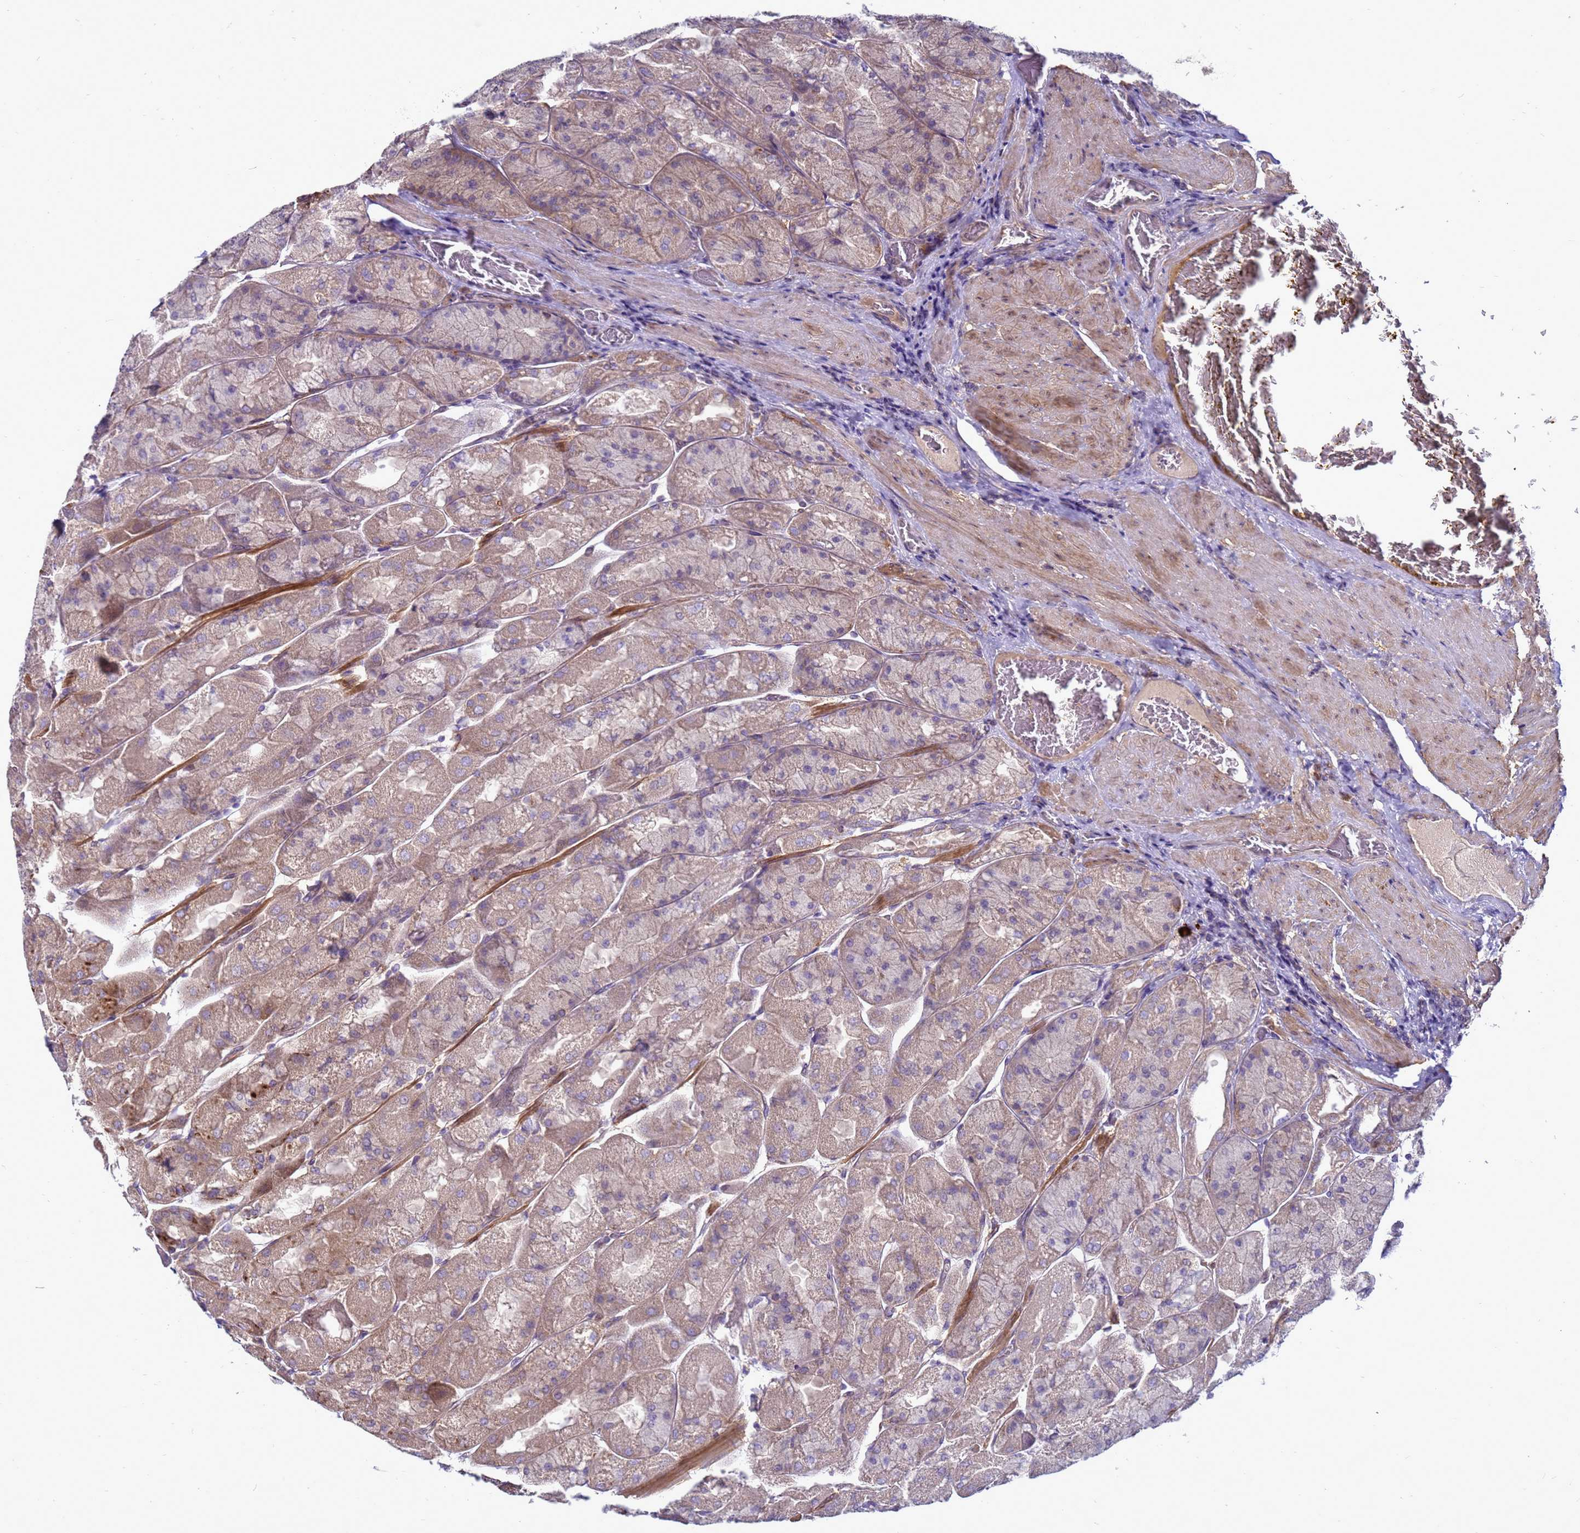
{"staining": {"intensity": "moderate", "quantity": "25%-75%", "location": "cytoplasmic/membranous"}, "tissue": "stomach", "cell_type": "Glandular cells", "image_type": "normal", "snomed": [{"axis": "morphology", "description": "Normal tissue, NOS"}, {"axis": "topography", "description": "Stomach"}], "caption": "A high-resolution histopathology image shows immunohistochemistry staining of normal stomach, which reveals moderate cytoplasmic/membranous positivity in approximately 25%-75% of glandular cells. (Brightfield microscopy of DAB IHC at high magnification).", "gene": "MON1B", "patient": {"sex": "female", "age": 61}}